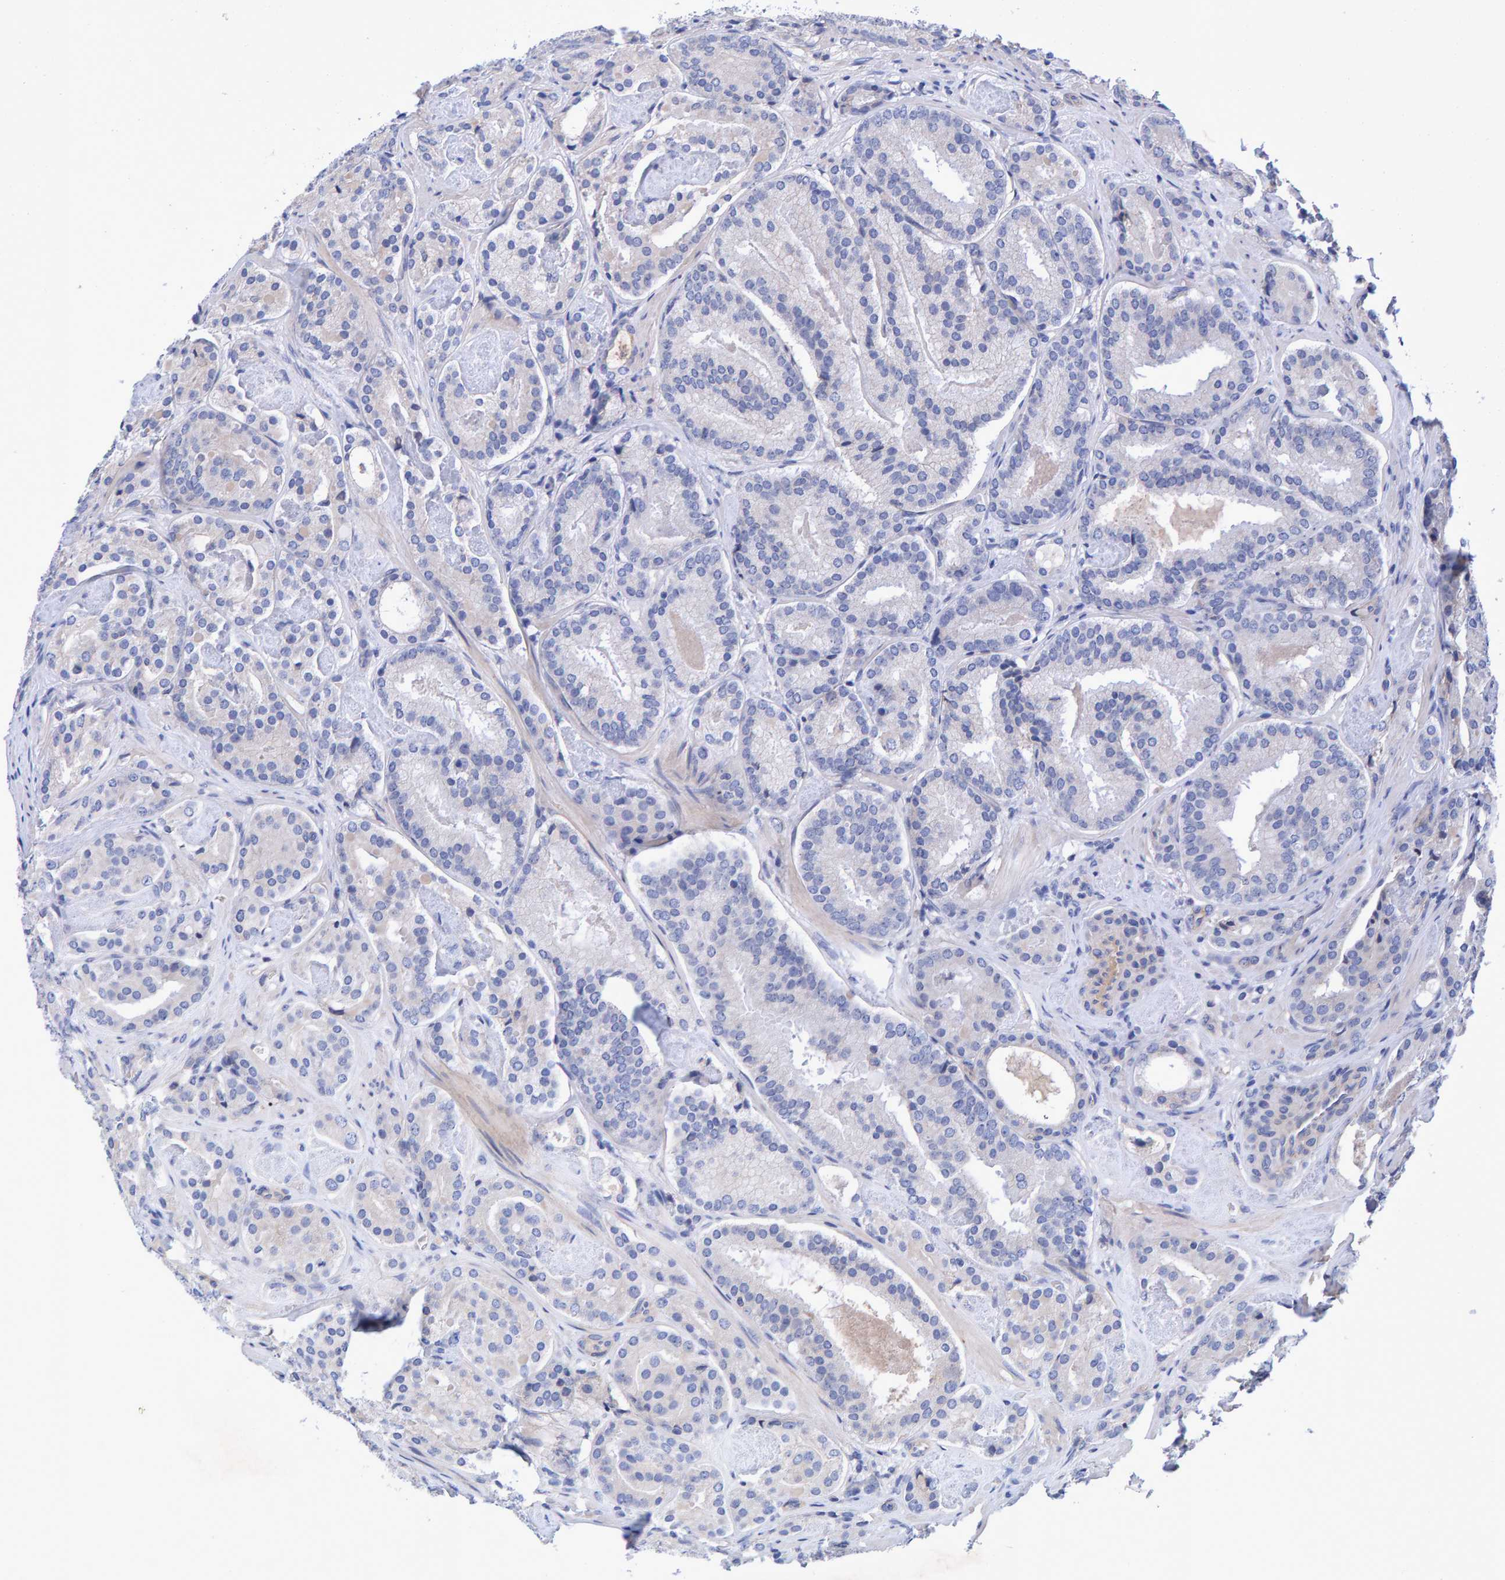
{"staining": {"intensity": "negative", "quantity": "none", "location": "none"}, "tissue": "prostate cancer", "cell_type": "Tumor cells", "image_type": "cancer", "snomed": [{"axis": "morphology", "description": "Adenocarcinoma, Low grade"}, {"axis": "topography", "description": "Prostate"}], "caption": "Immunohistochemical staining of prostate cancer (adenocarcinoma (low-grade)) displays no significant expression in tumor cells.", "gene": "EFR3A", "patient": {"sex": "male", "age": 69}}